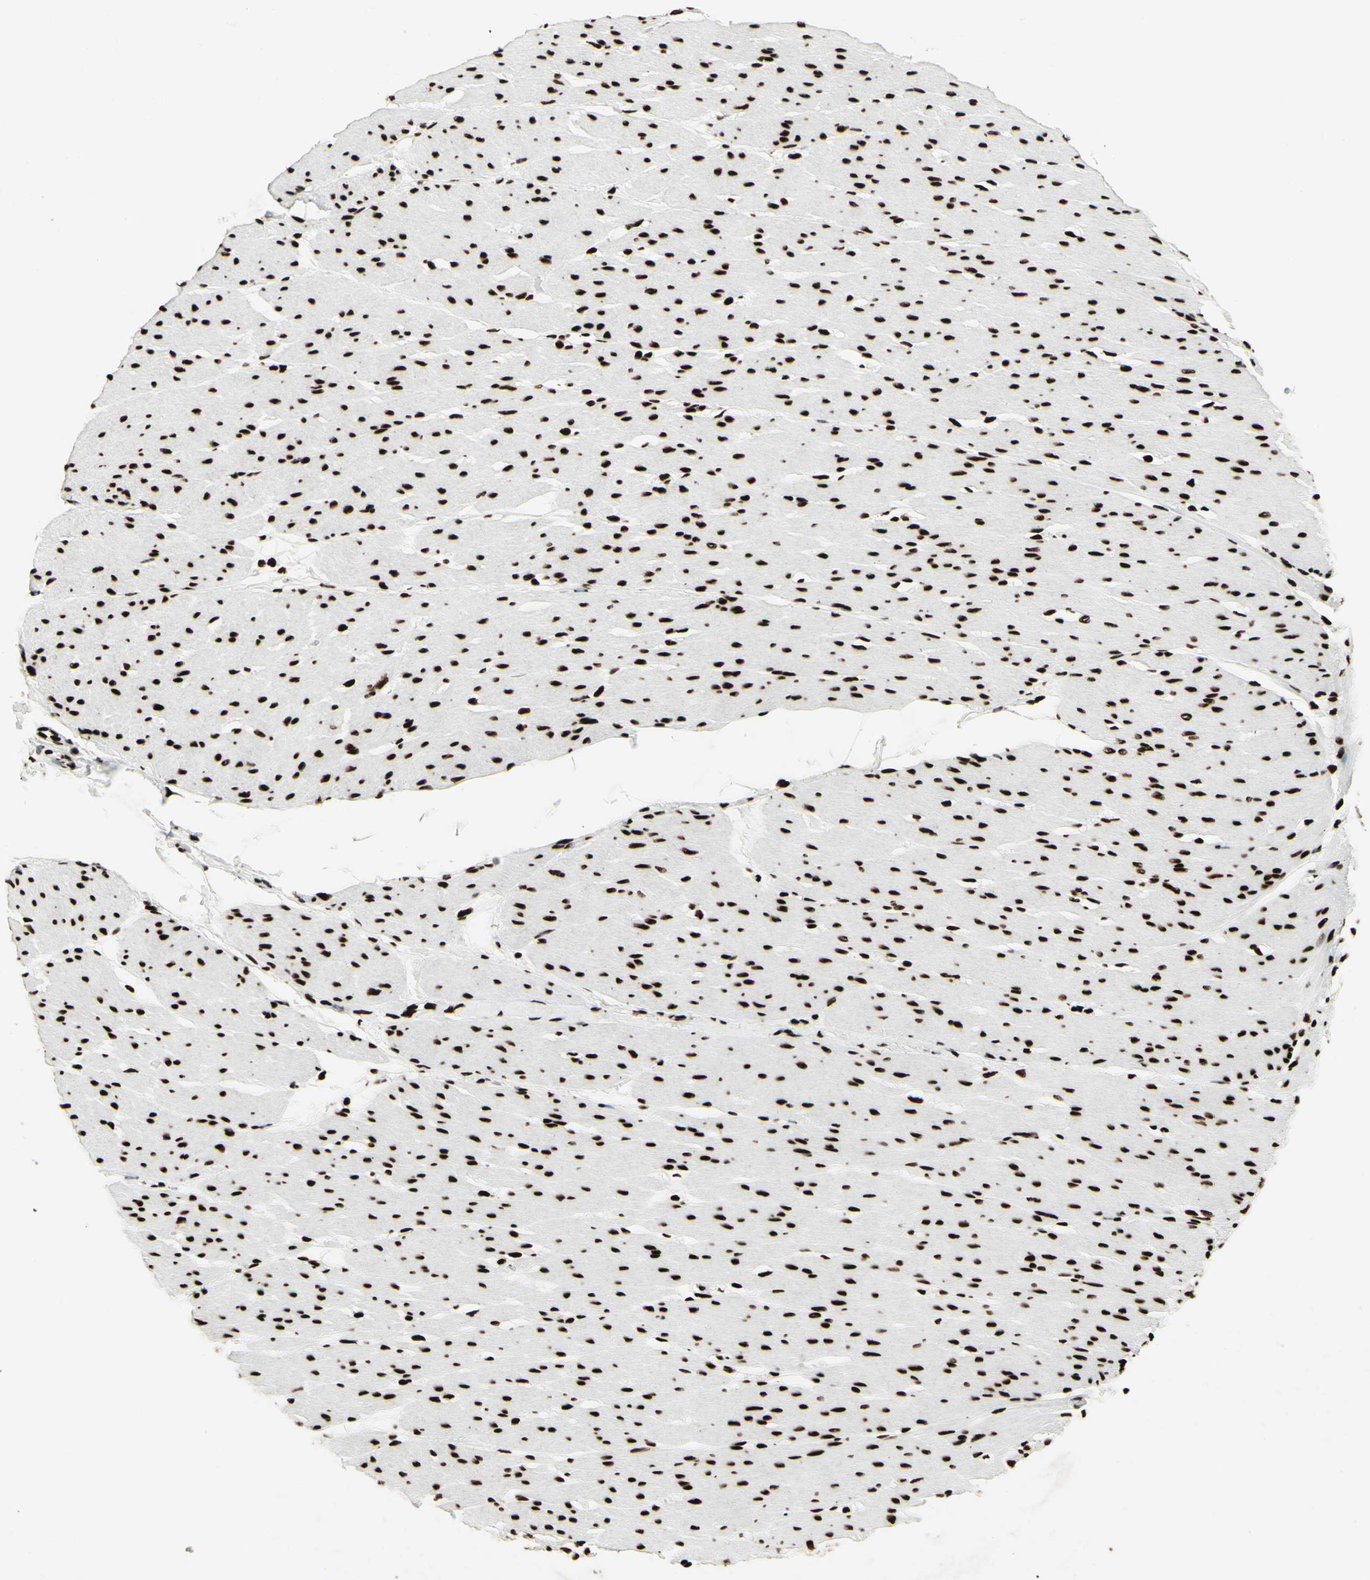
{"staining": {"intensity": "strong", "quantity": ">75%", "location": "nuclear"}, "tissue": "smooth muscle", "cell_type": "Smooth muscle cells", "image_type": "normal", "snomed": [{"axis": "morphology", "description": "Normal tissue, NOS"}, {"axis": "topography", "description": "Smooth muscle"}, {"axis": "topography", "description": "Colon"}], "caption": "High-magnification brightfield microscopy of benign smooth muscle stained with DAB (brown) and counterstained with hematoxylin (blue). smooth muscle cells exhibit strong nuclear expression is present in about>75% of cells.", "gene": "U2AF2", "patient": {"sex": "male", "age": 67}}